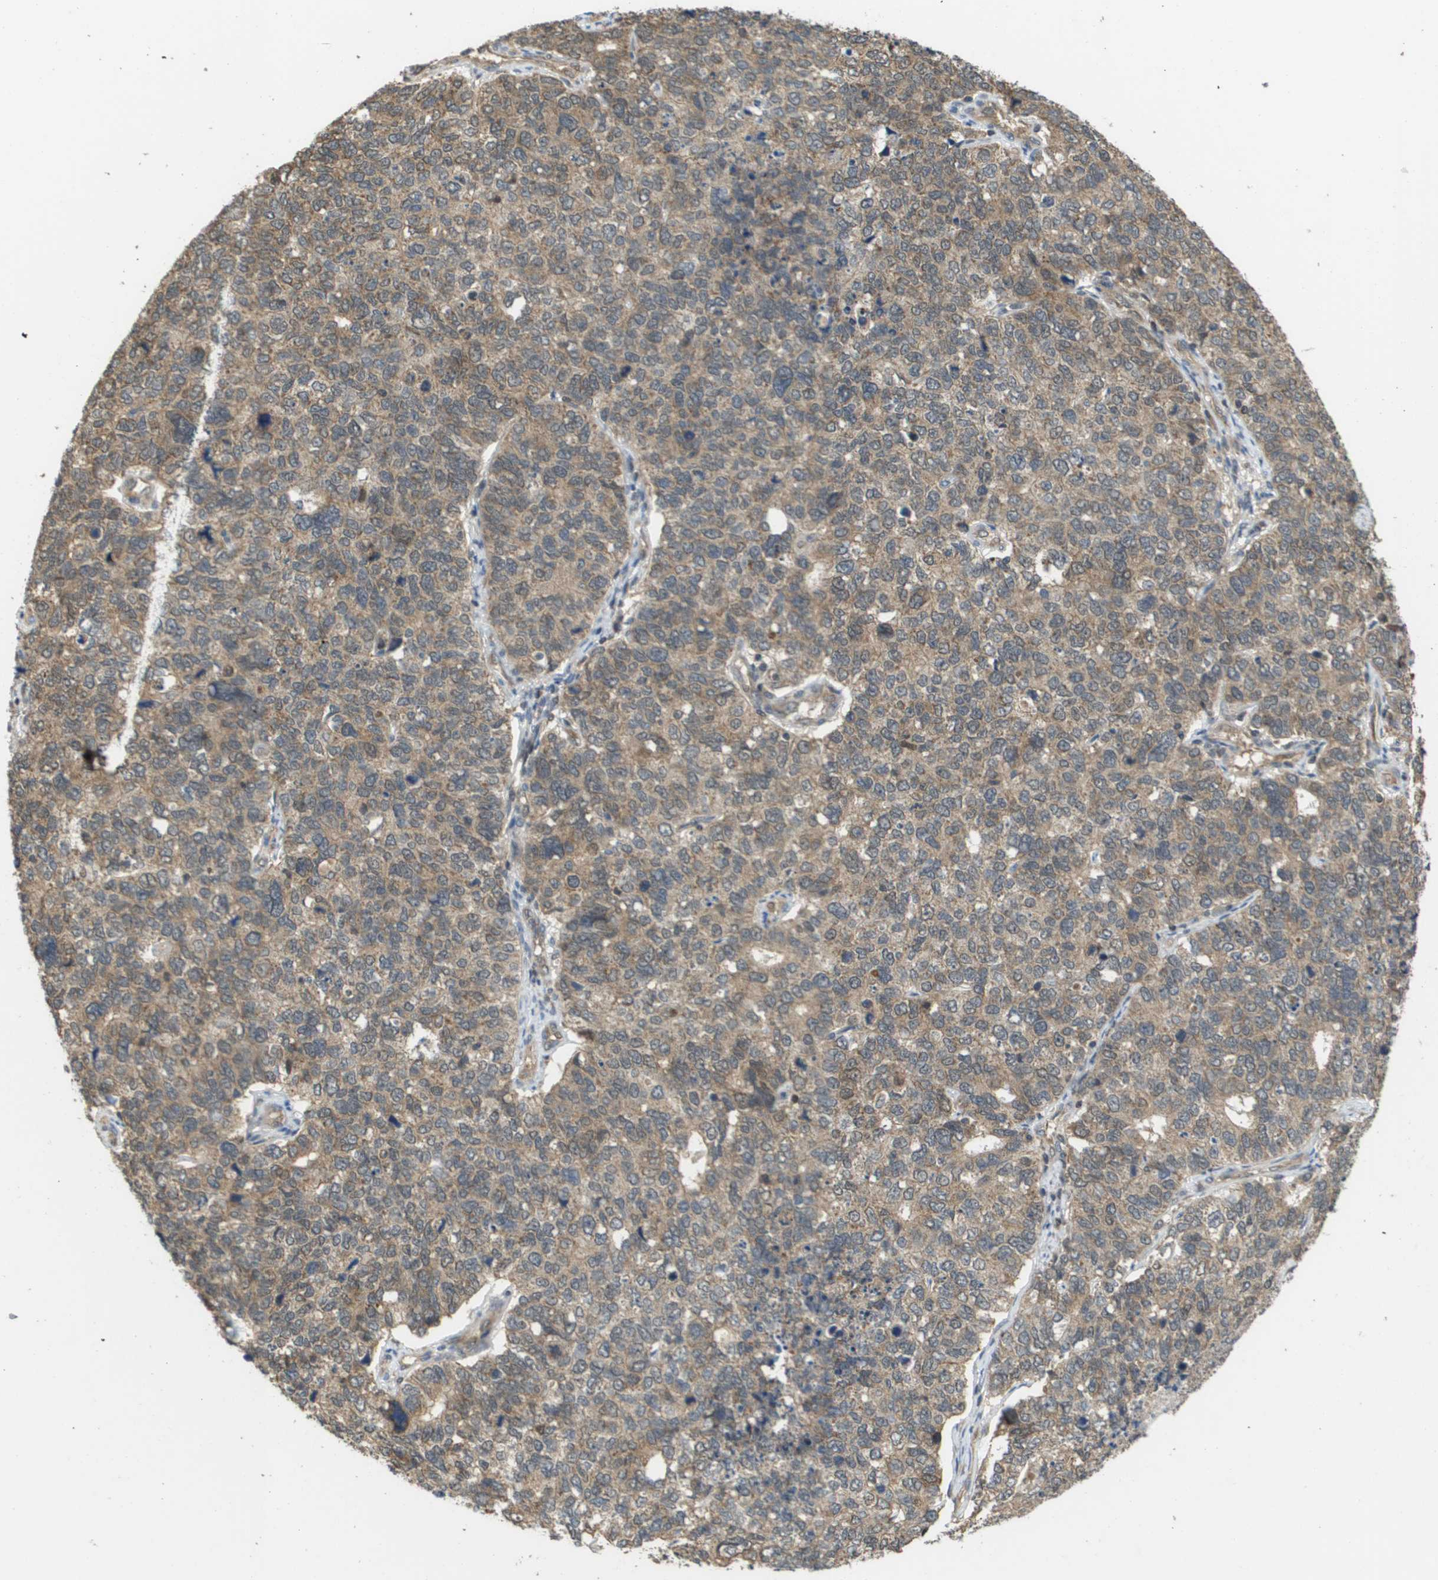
{"staining": {"intensity": "weak", "quantity": ">75%", "location": "cytoplasmic/membranous"}, "tissue": "cervical cancer", "cell_type": "Tumor cells", "image_type": "cancer", "snomed": [{"axis": "morphology", "description": "Squamous cell carcinoma, NOS"}, {"axis": "topography", "description": "Cervix"}], "caption": "The histopathology image reveals a brown stain indicating the presence of a protein in the cytoplasmic/membranous of tumor cells in cervical cancer (squamous cell carcinoma).", "gene": "RBM38", "patient": {"sex": "female", "age": 63}}